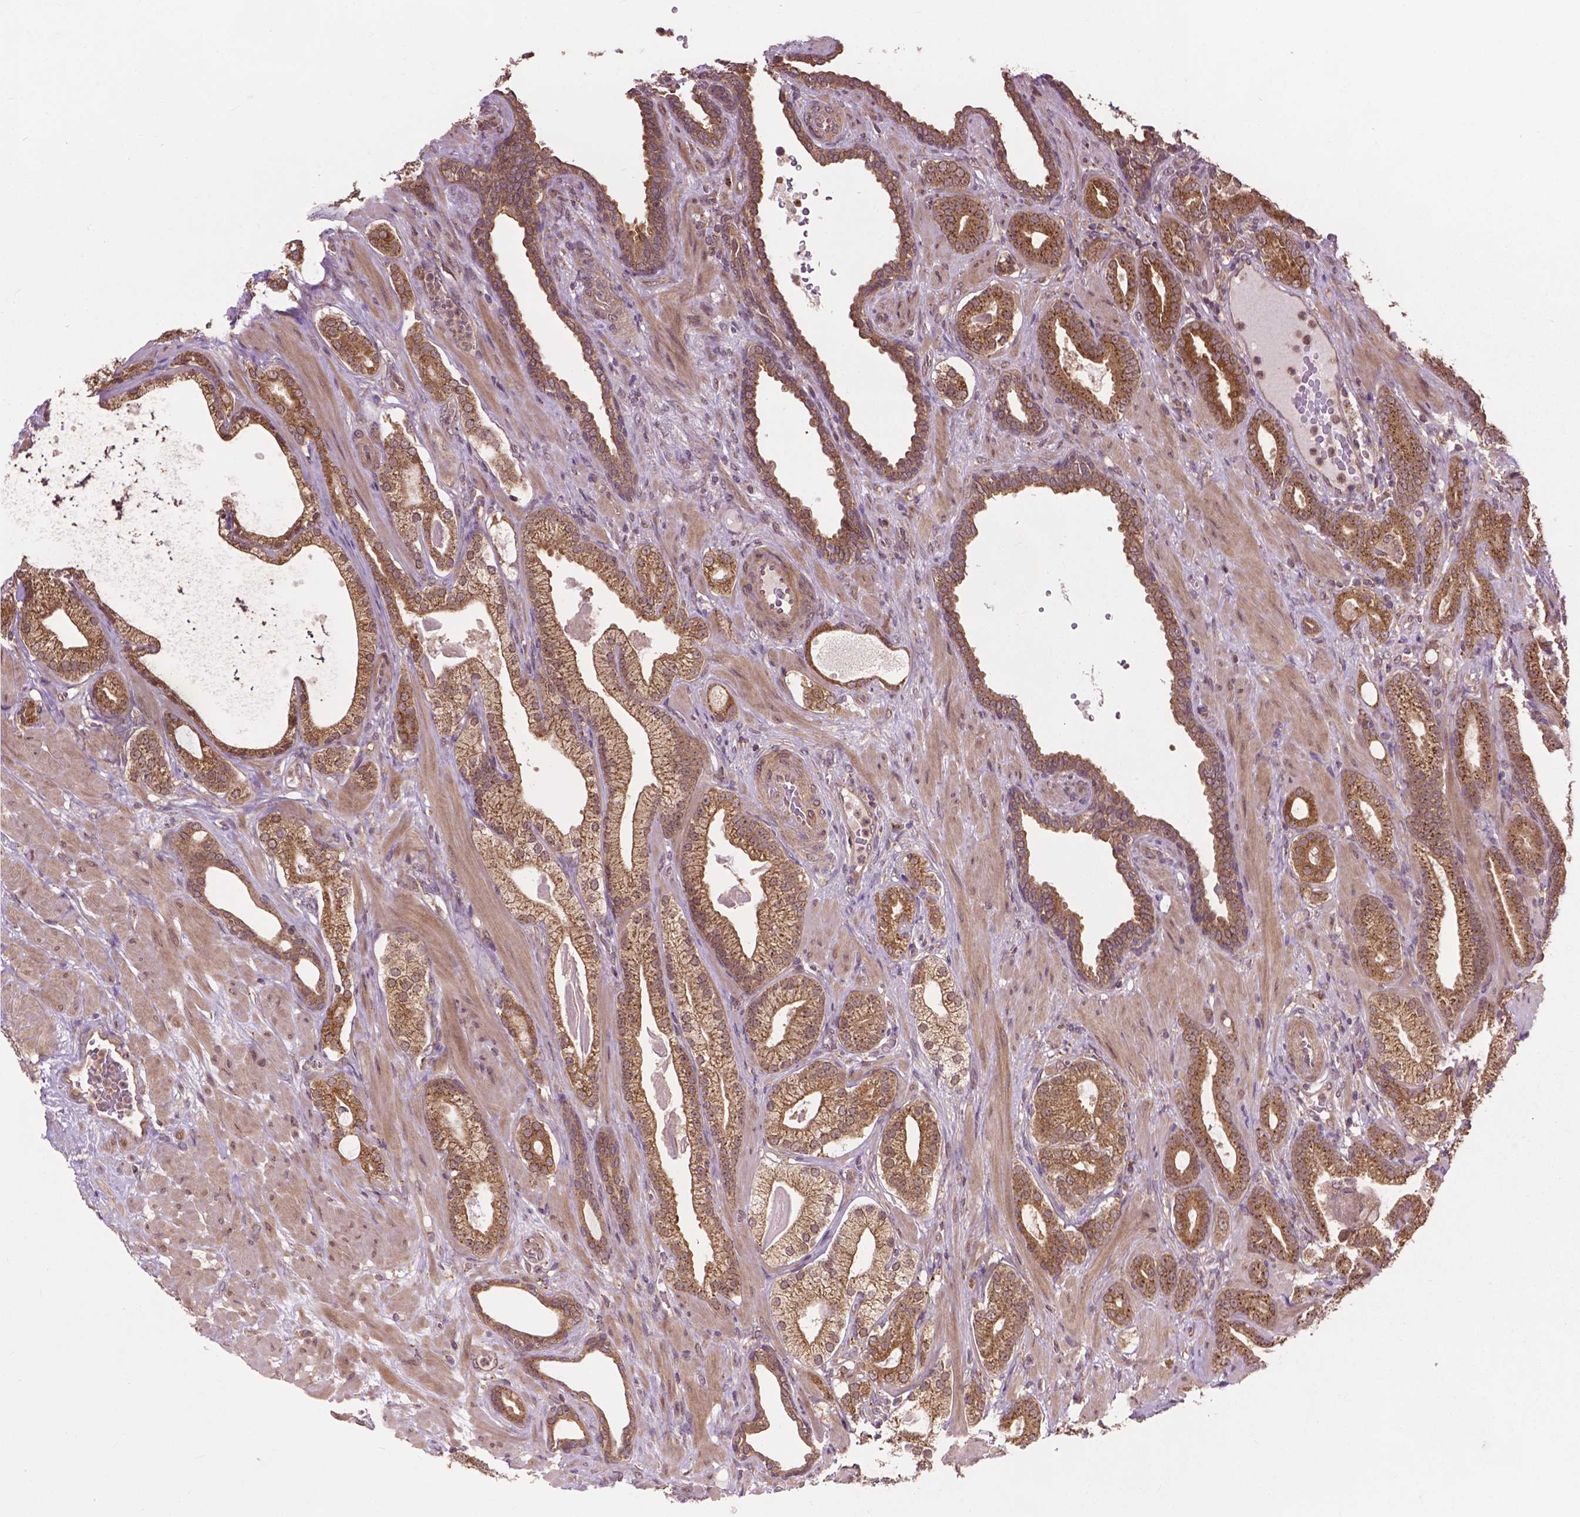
{"staining": {"intensity": "moderate", "quantity": ">75%", "location": "cytoplasmic/membranous"}, "tissue": "prostate cancer", "cell_type": "Tumor cells", "image_type": "cancer", "snomed": [{"axis": "morphology", "description": "Adenocarcinoma, Low grade"}, {"axis": "topography", "description": "Prostate"}], "caption": "Human prostate adenocarcinoma (low-grade) stained for a protein (brown) displays moderate cytoplasmic/membranous positive expression in about >75% of tumor cells.", "gene": "PPP1CB", "patient": {"sex": "male", "age": 57}}